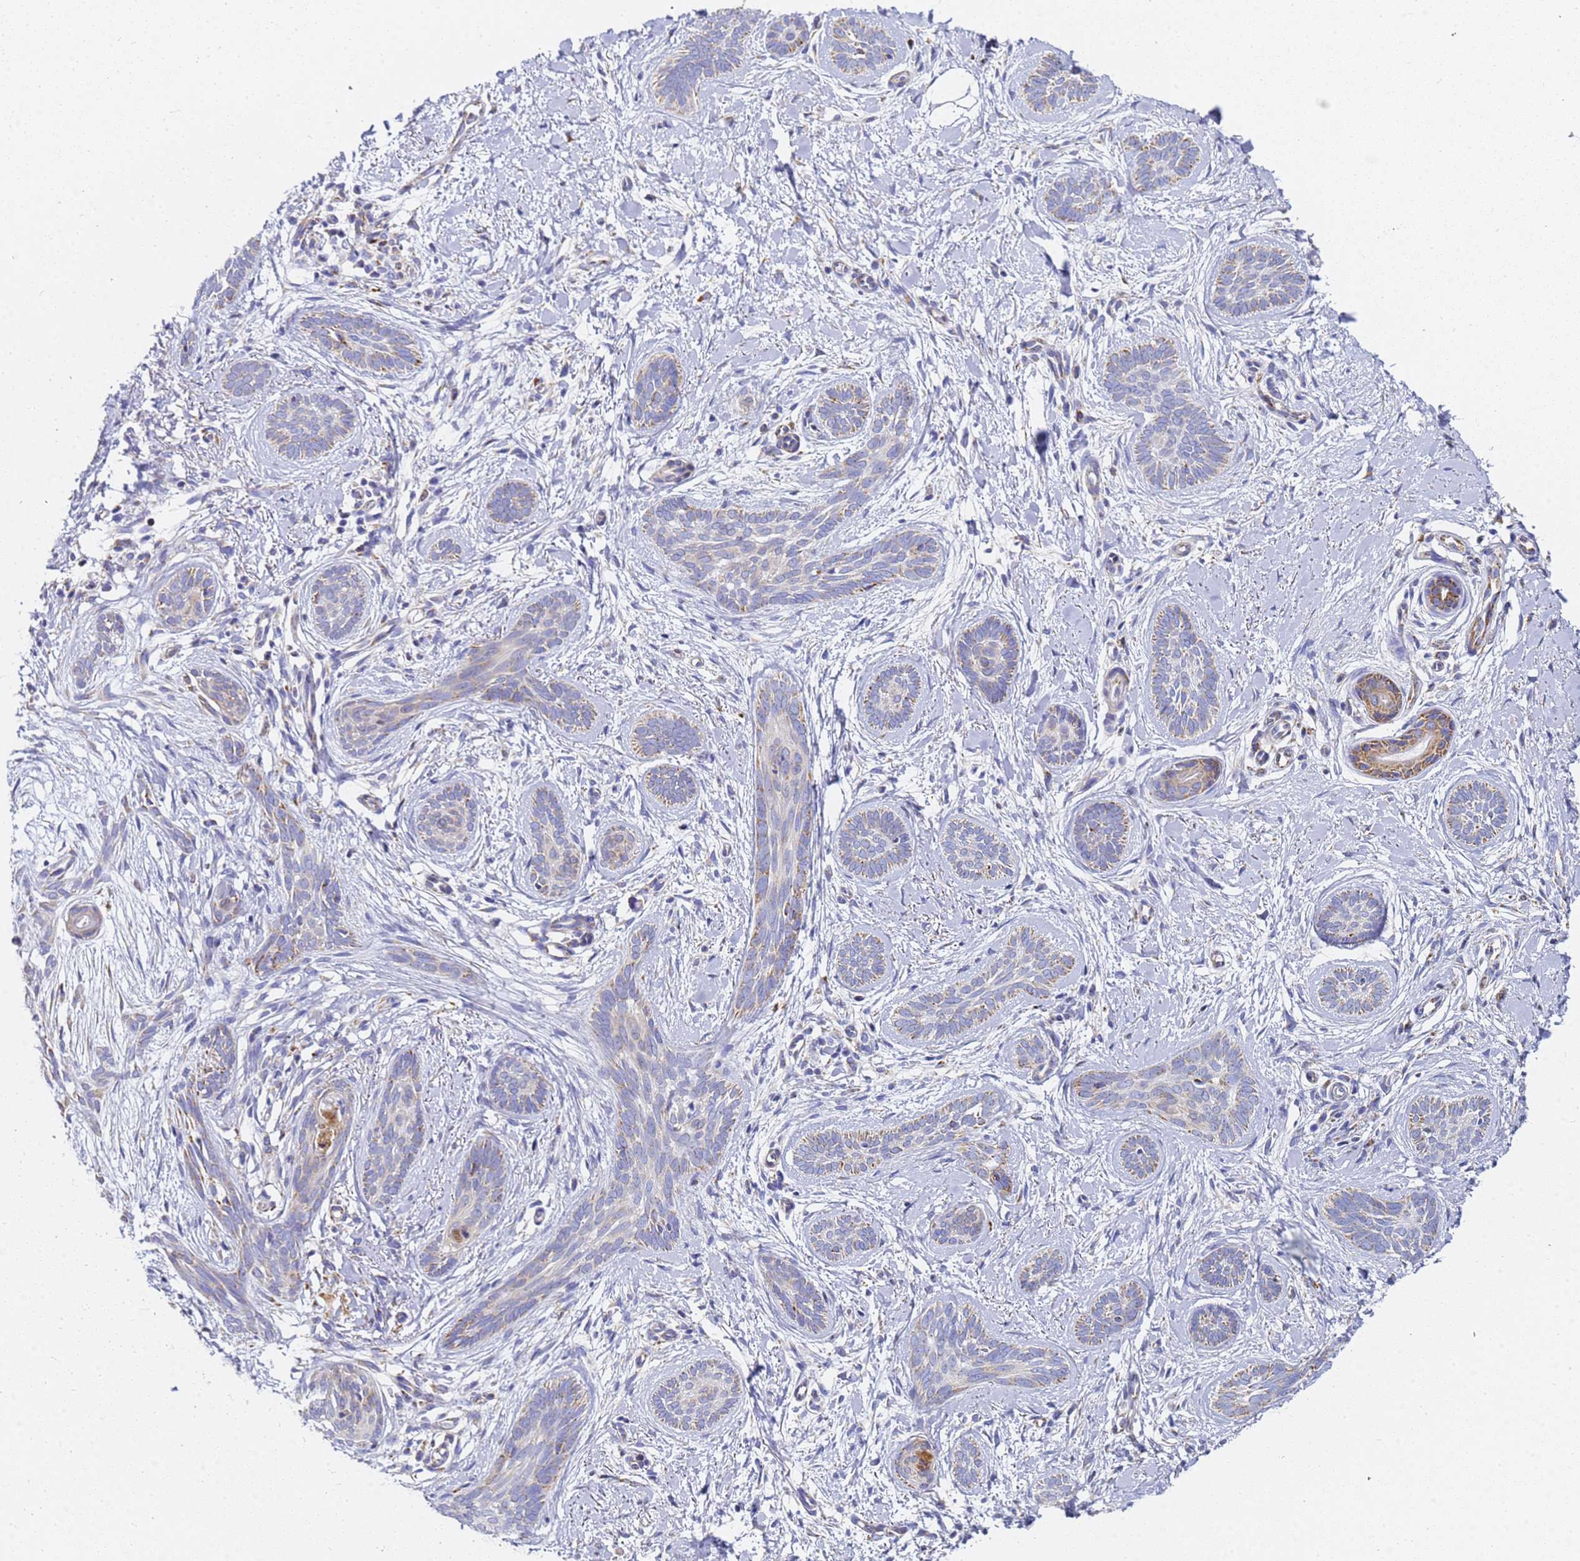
{"staining": {"intensity": "moderate", "quantity": ">75%", "location": "cytoplasmic/membranous"}, "tissue": "skin cancer", "cell_type": "Tumor cells", "image_type": "cancer", "snomed": [{"axis": "morphology", "description": "Basal cell carcinoma"}, {"axis": "topography", "description": "Skin"}], "caption": "Tumor cells demonstrate moderate cytoplasmic/membranous expression in approximately >75% of cells in skin cancer (basal cell carcinoma).", "gene": "CNIH4", "patient": {"sex": "female", "age": 81}}